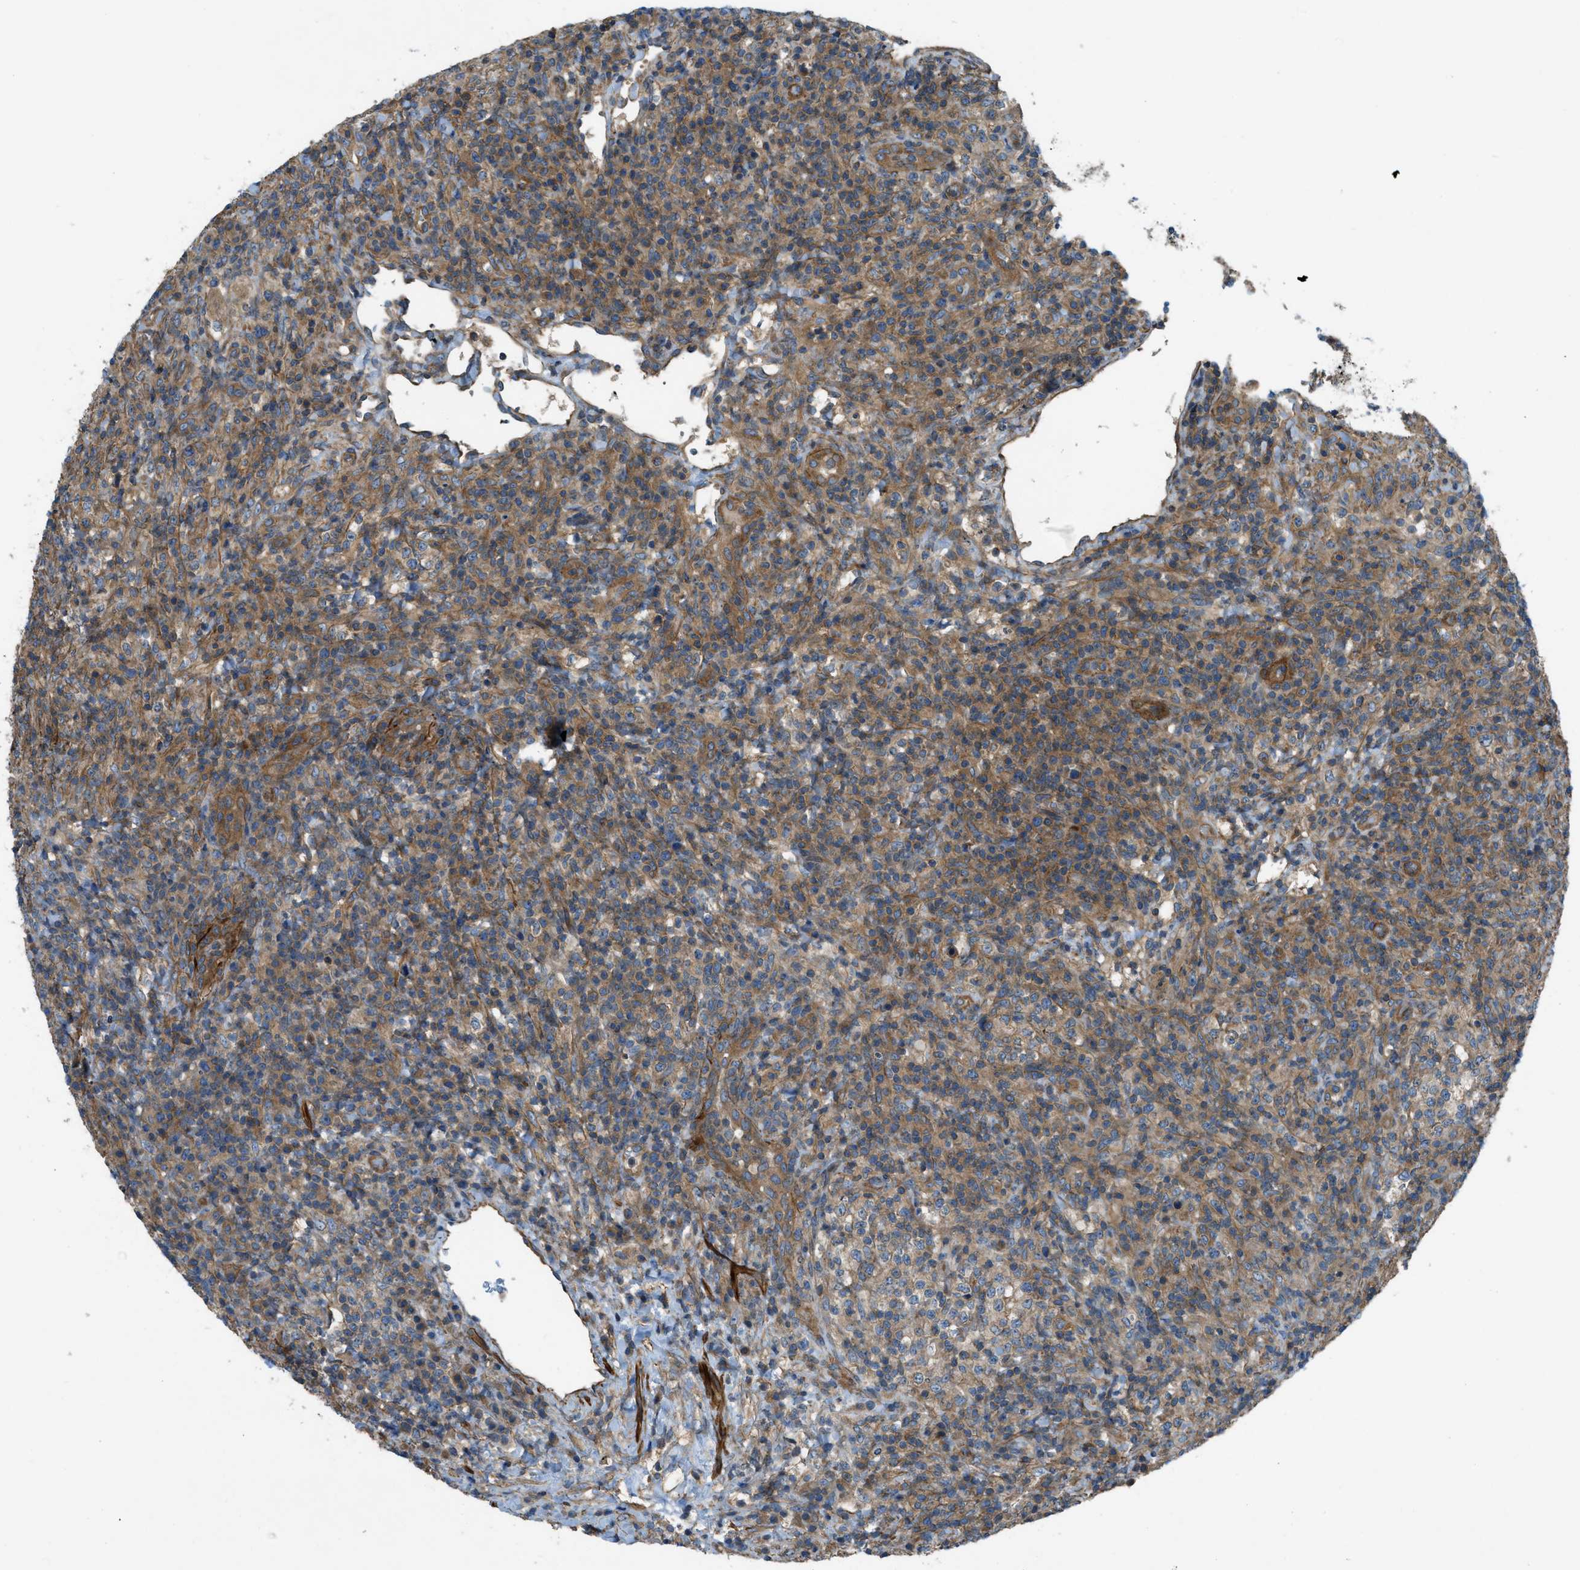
{"staining": {"intensity": "moderate", "quantity": ">75%", "location": "cytoplasmic/membranous"}, "tissue": "lymphoma", "cell_type": "Tumor cells", "image_type": "cancer", "snomed": [{"axis": "morphology", "description": "Malignant lymphoma, non-Hodgkin's type, High grade"}, {"axis": "topography", "description": "Lymph node"}], "caption": "Immunohistochemical staining of high-grade malignant lymphoma, non-Hodgkin's type reveals medium levels of moderate cytoplasmic/membranous expression in about >75% of tumor cells.", "gene": "VEZT", "patient": {"sex": "female", "age": 76}}